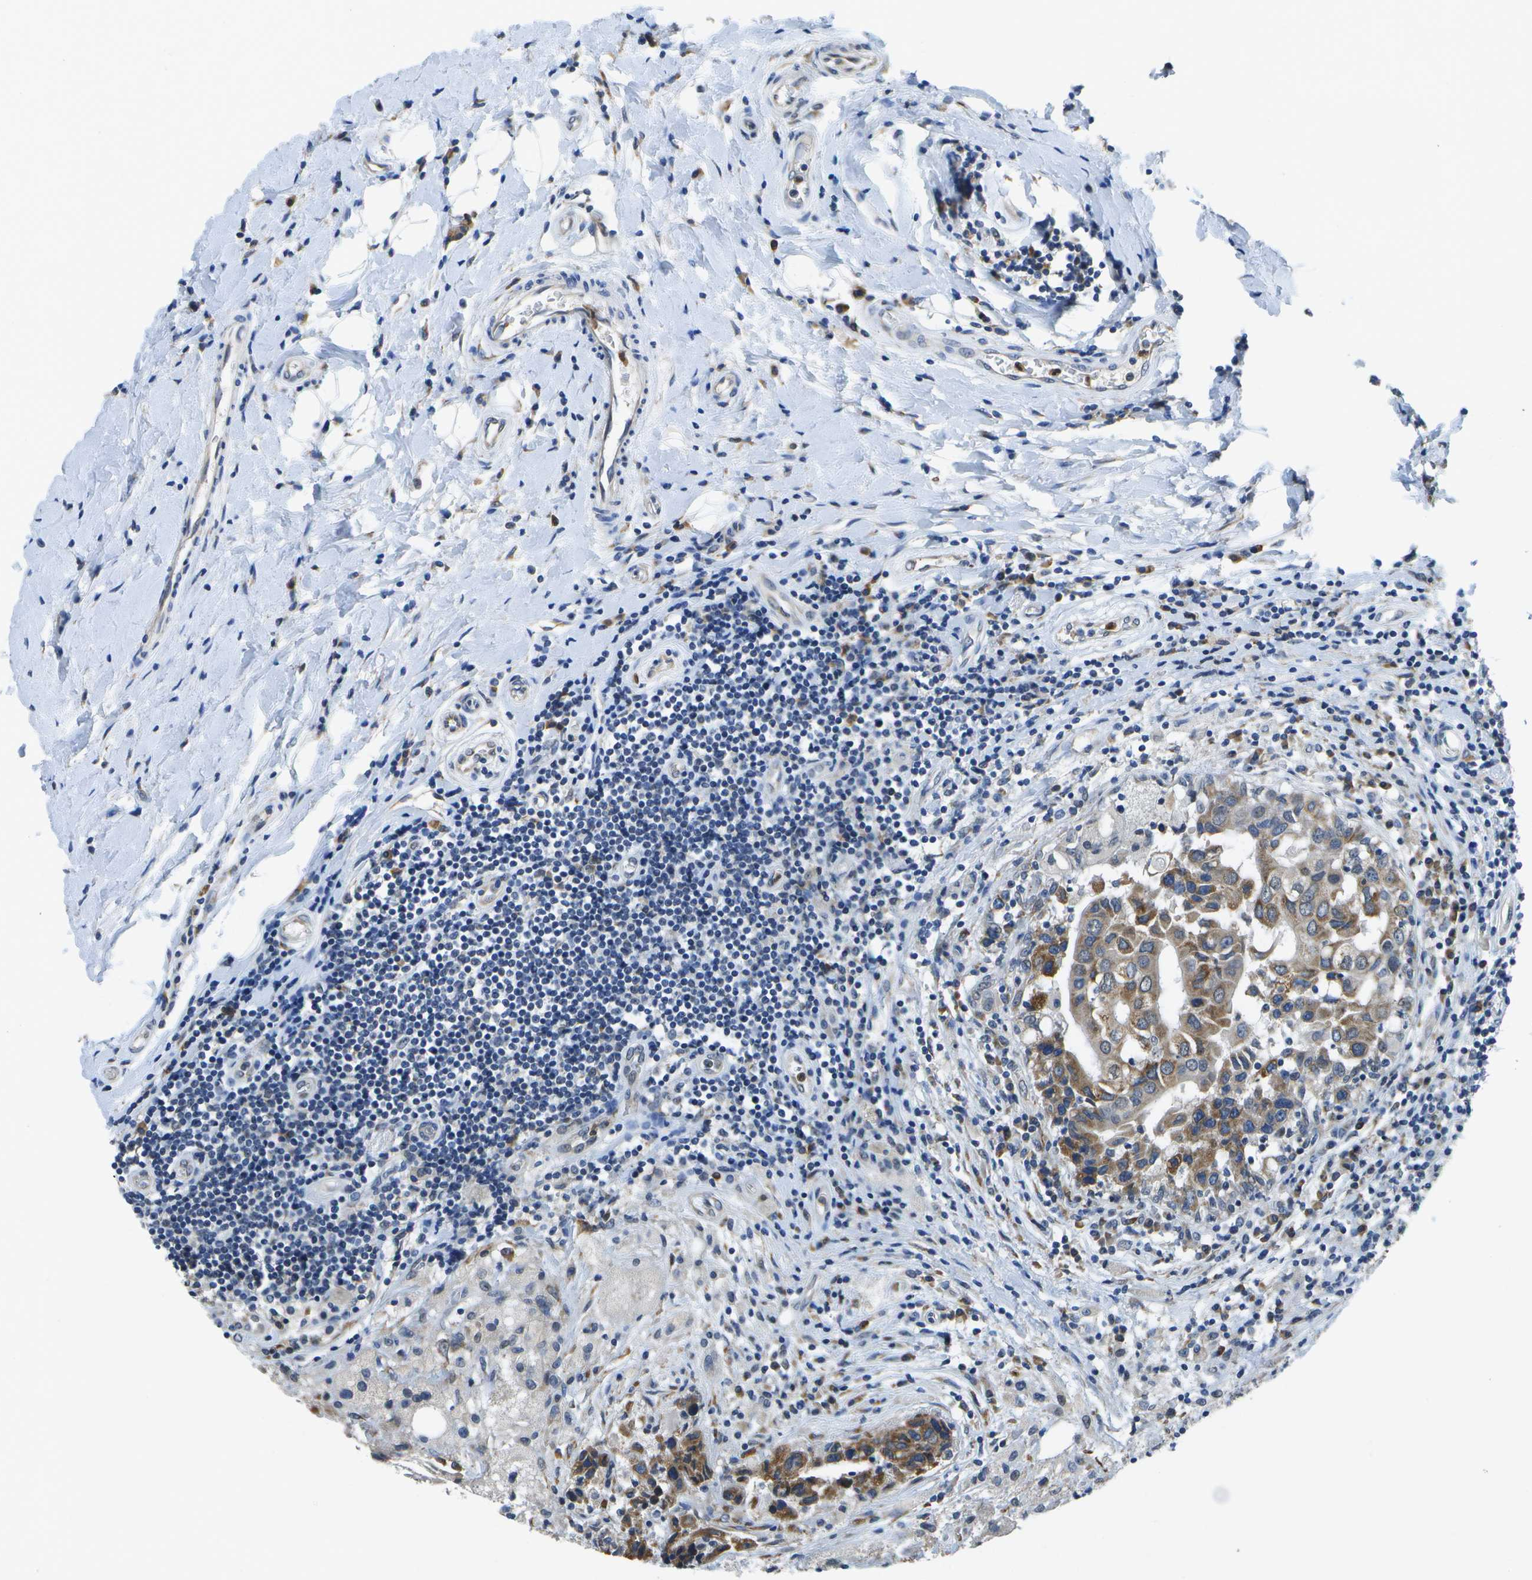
{"staining": {"intensity": "moderate", "quantity": ">75%", "location": "cytoplasmic/membranous"}, "tissue": "breast cancer", "cell_type": "Tumor cells", "image_type": "cancer", "snomed": [{"axis": "morphology", "description": "Duct carcinoma"}, {"axis": "topography", "description": "Breast"}], "caption": "Tumor cells display moderate cytoplasmic/membranous staining in about >75% of cells in breast cancer (infiltrating ductal carcinoma).", "gene": "DSE", "patient": {"sex": "female", "age": 27}}